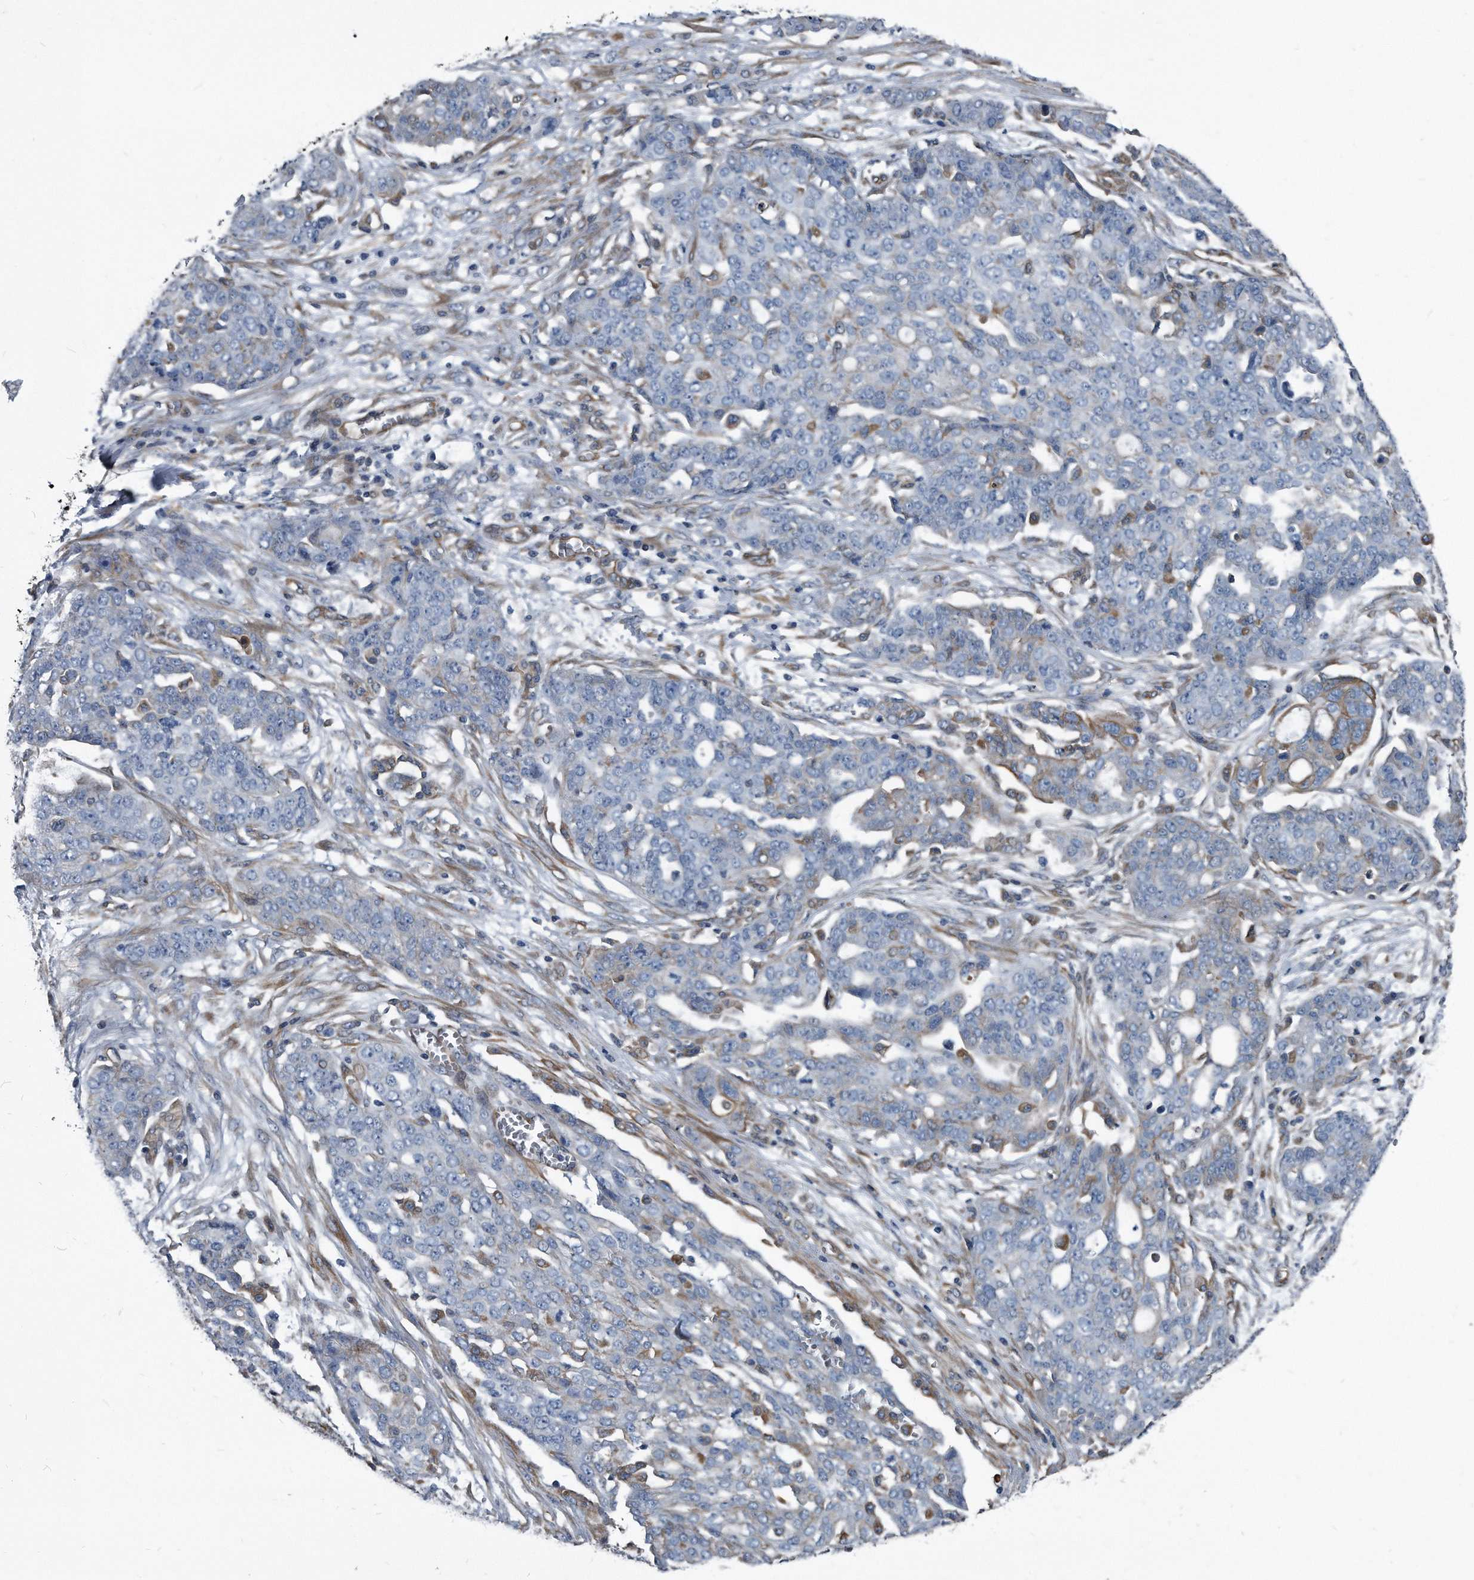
{"staining": {"intensity": "negative", "quantity": "none", "location": "none"}, "tissue": "ovarian cancer", "cell_type": "Tumor cells", "image_type": "cancer", "snomed": [{"axis": "morphology", "description": "Cystadenocarcinoma, serous, NOS"}, {"axis": "topography", "description": "Soft tissue"}, {"axis": "topography", "description": "Ovary"}], "caption": "An IHC micrograph of ovarian cancer (serous cystadenocarcinoma) is shown. There is no staining in tumor cells of ovarian cancer (serous cystadenocarcinoma). The staining is performed using DAB (3,3'-diaminobenzidine) brown chromogen with nuclei counter-stained in using hematoxylin.", "gene": "PLEC", "patient": {"sex": "female", "age": 57}}